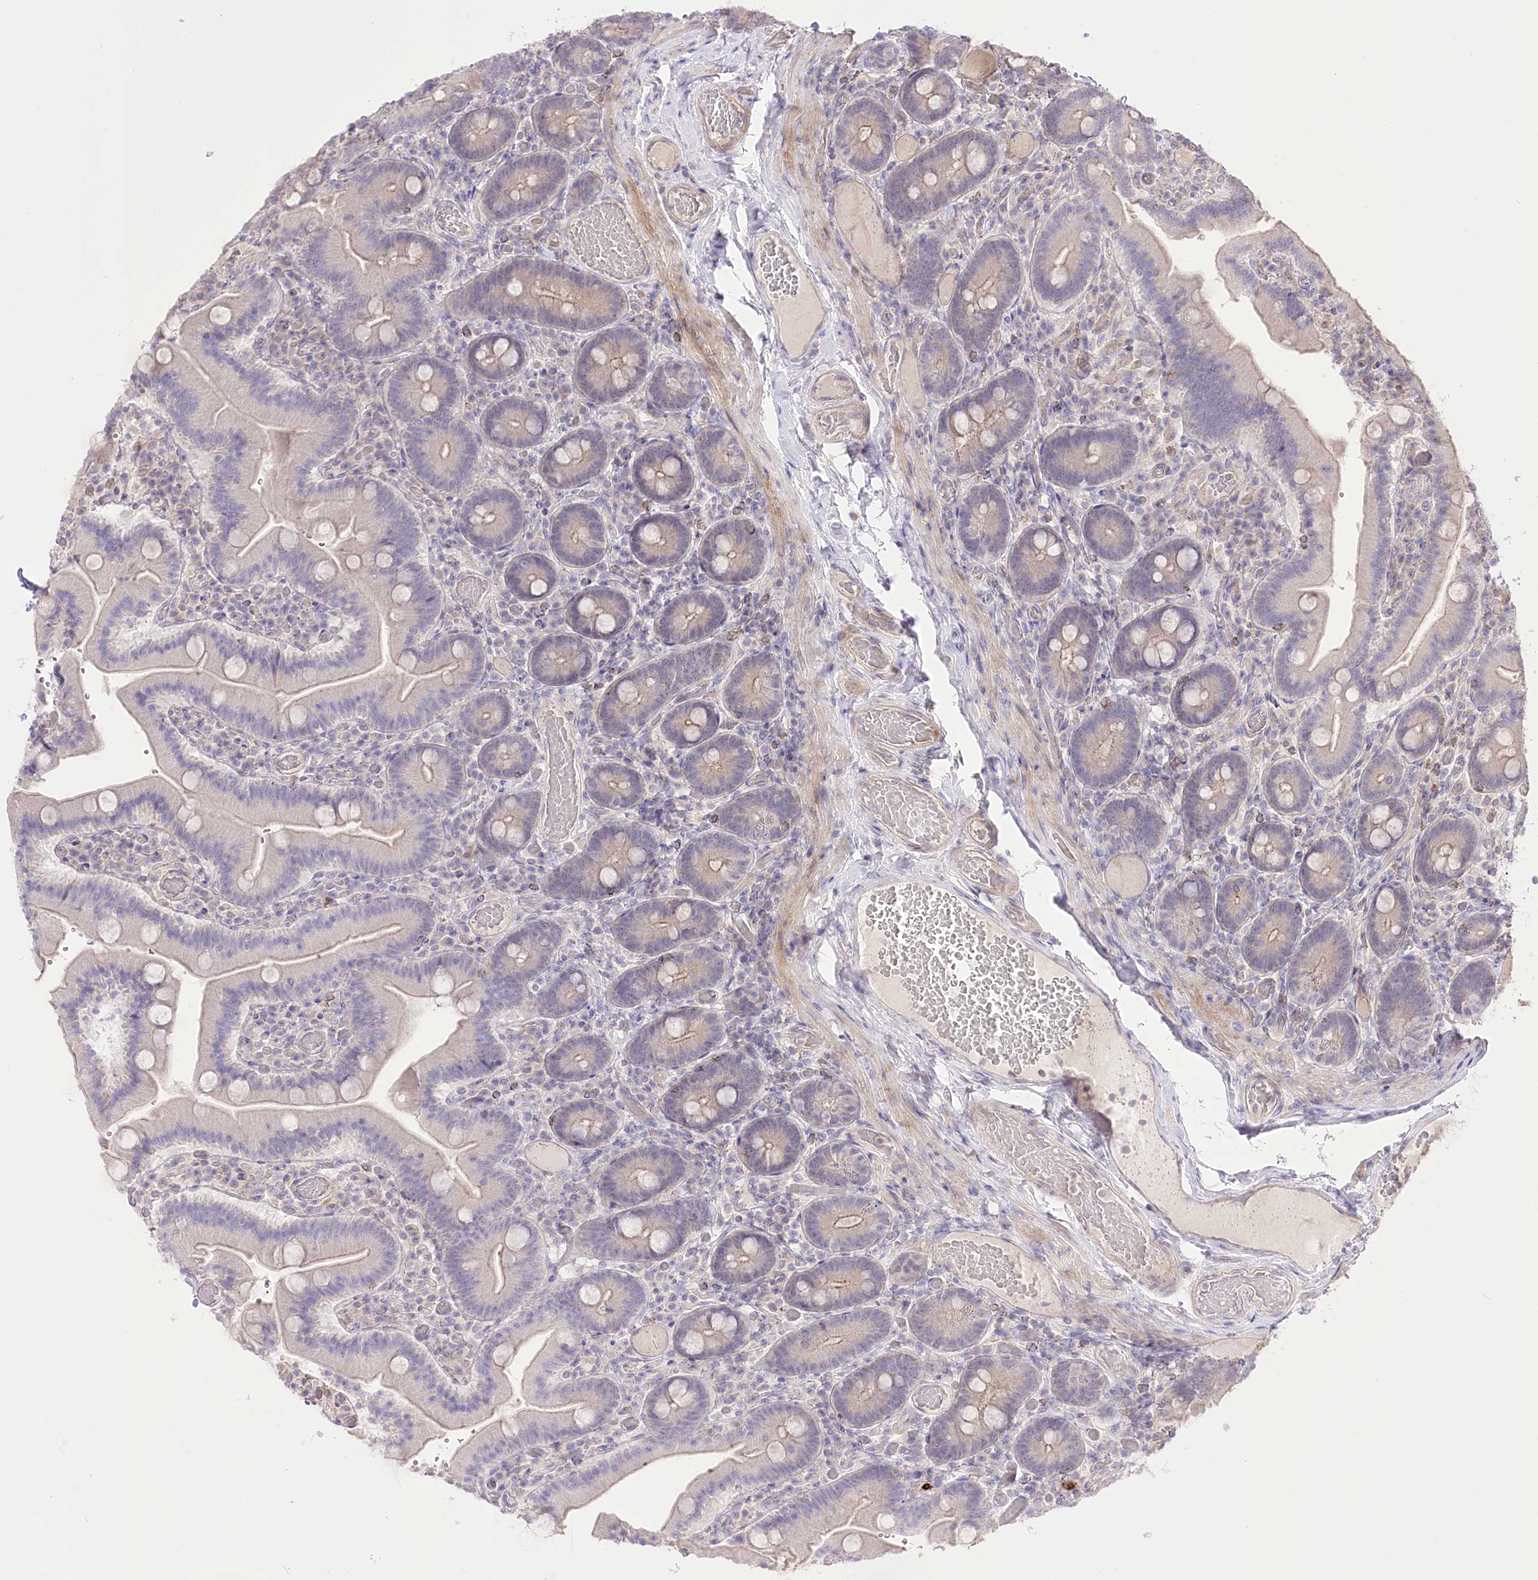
{"staining": {"intensity": "negative", "quantity": "none", "location": "none"}, "tissue": "duodenum", "cell_type": "Glandular cells", "image_type": "normal", "snomed": [{"axis": "morphology", "description": "Normal tissue, NOS"}, {"axis": "topography", "description": "Duodenum"}], "caption": "A micrograph of duodenum stained for a protein demonstrates no brown staining in glandular cells.", "gene": "HELT", "patient": {"sex": "female", "age": 62}}